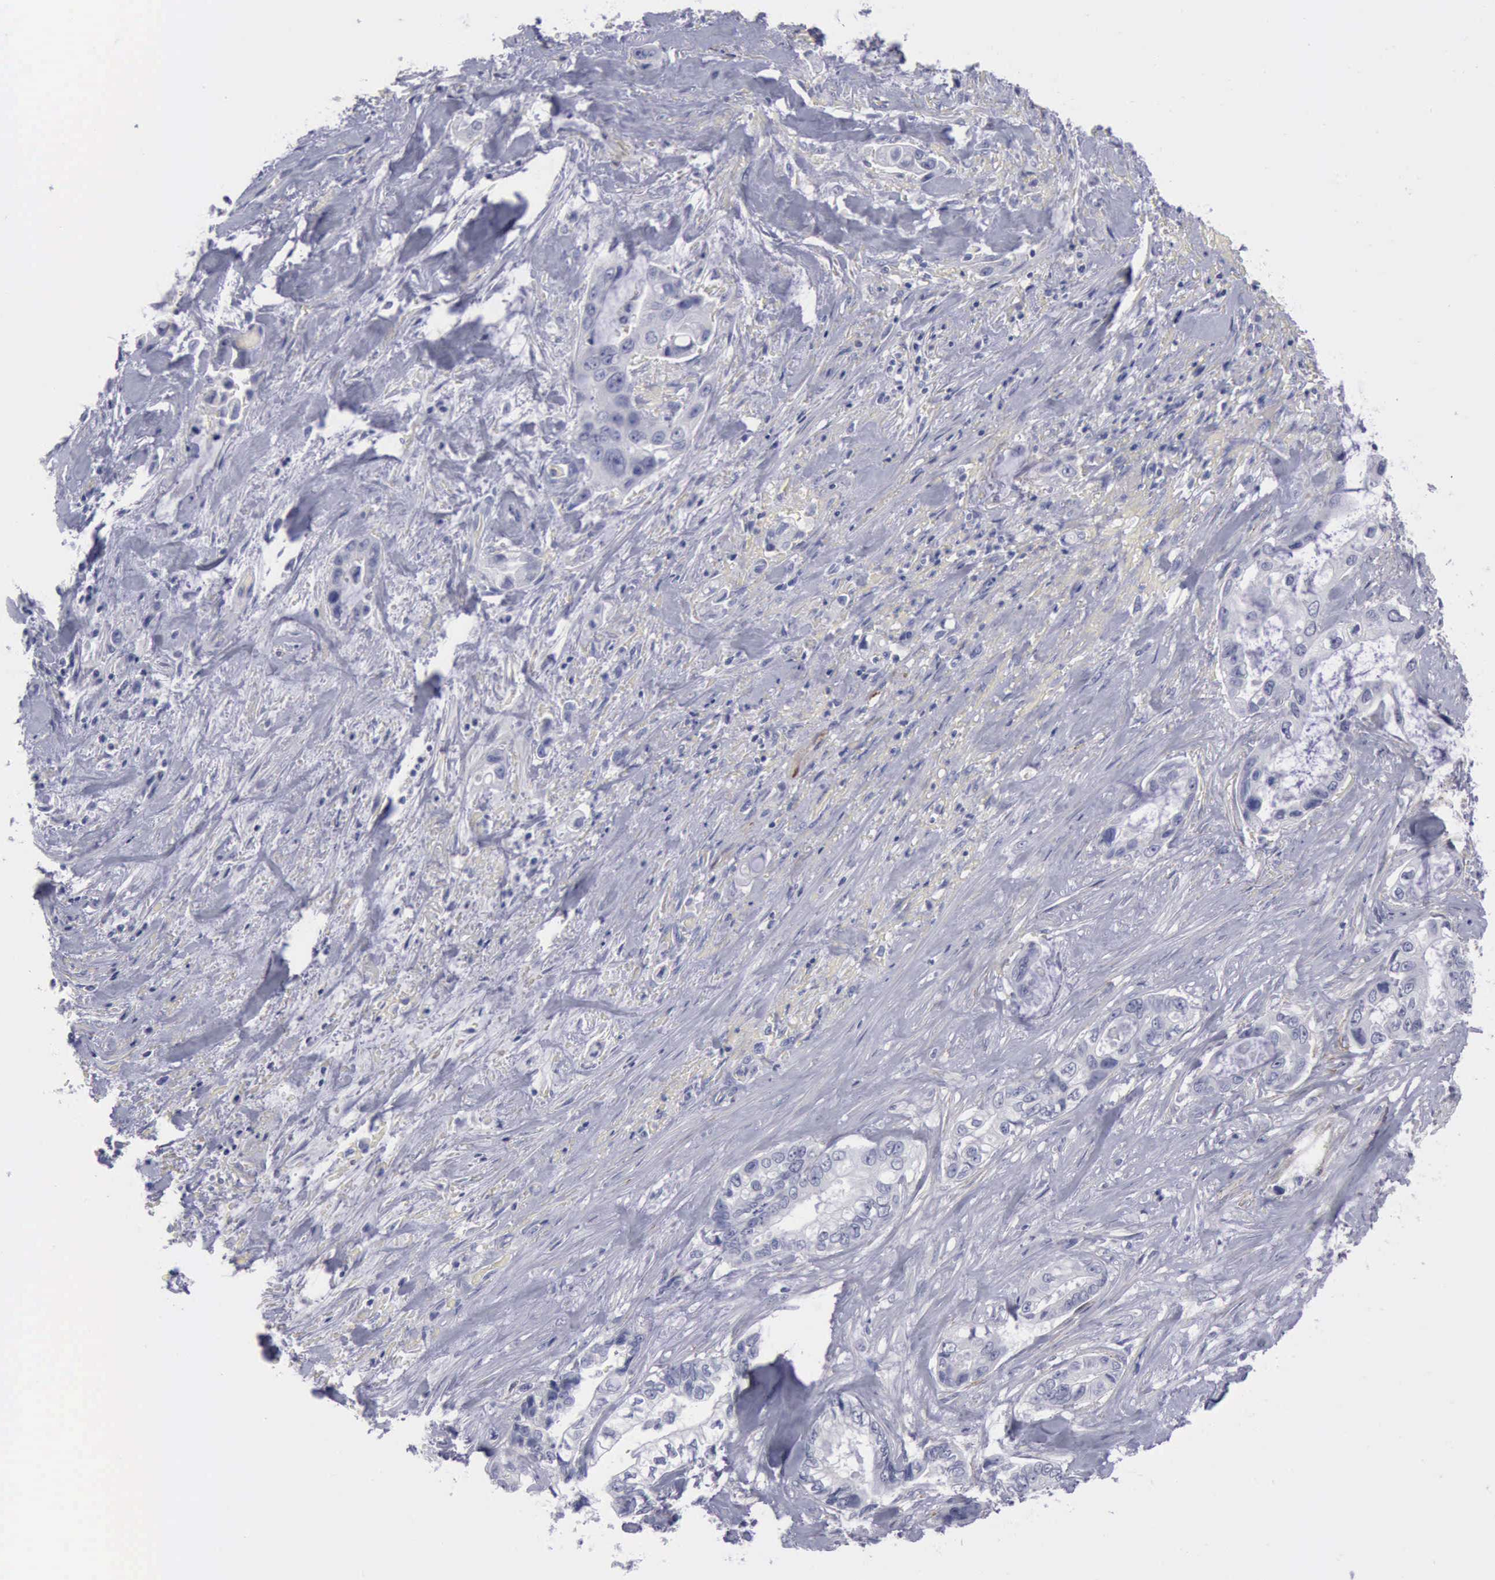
{"staining": {"intensity": "negative", "quantity": "none", "location": "none"}, "tissue": "pancreatic cancer", "cell_type": "Tumor cells", "image_type": "cancer", "snomed": [{"axis": "morphology", "description": "Adenocarcinoma, NOS"}, {"axis": "topography", "description": "Pancreas"}, {"axis": "topography", "description": "Stomach, upper"}], "caption": "An image of human pancreatic adenocarcinoma is negative for staining in tumor cells.", "gene": "CDH2", "patient": {"sex": "male", "age": 77}}